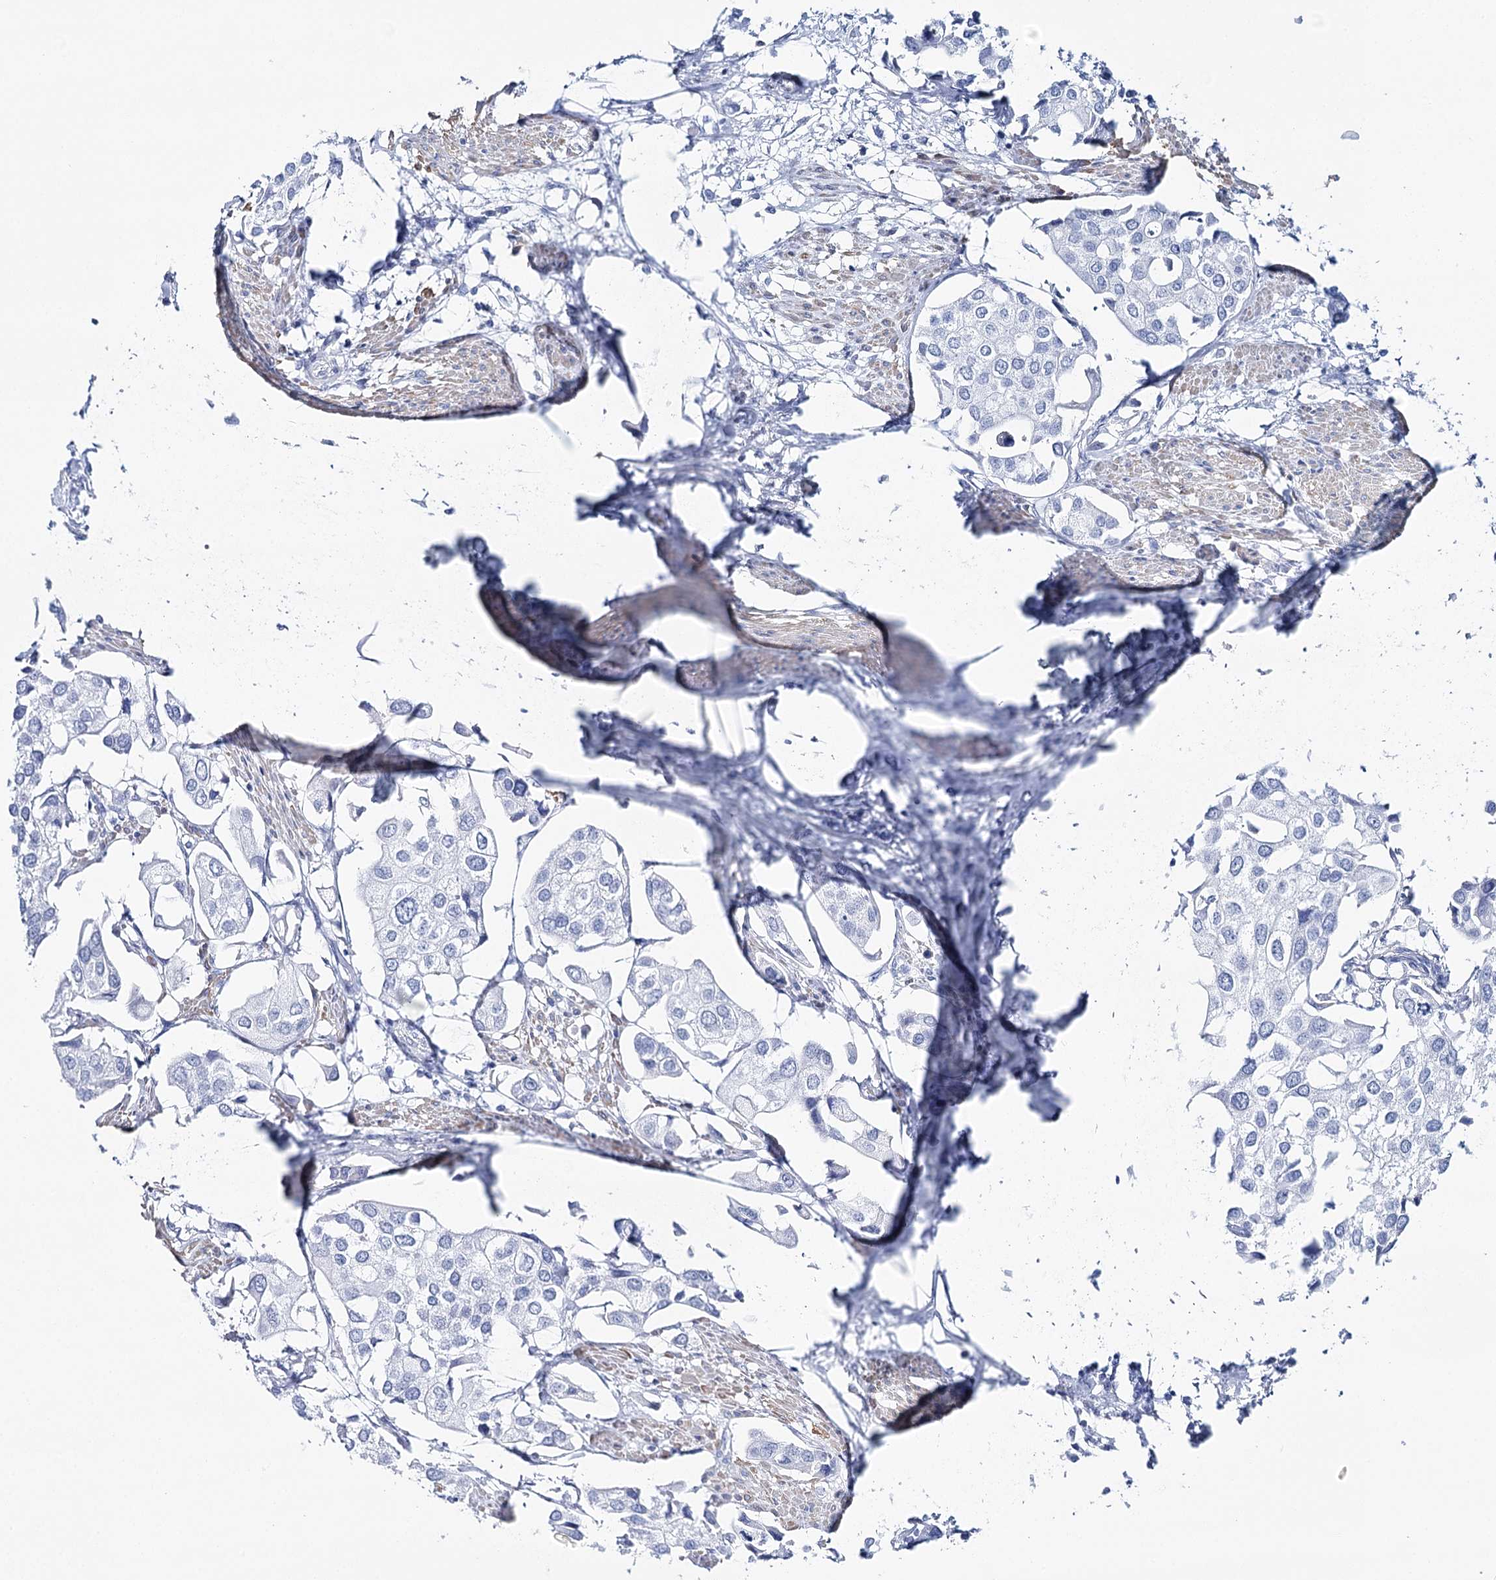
{"staining": {"intensity": "negative", "quantity": "none", "location": "none"}, "tissue": "urothelial cancer", "cell_type": "Tumor cells", "image_type": "cancer", "snomed": [{"axis": "morphology", "description": "Urothelial carcinoma, High grade"}, {"axis": "topography", "description": "Urinary bladder"}], "caption": "This micrograph is of urothelial cancer stained with immunohistochemistry to label a protein in brown with the nuclei are counter-stained blue. There is no expression in tumor cells.", "gene": "CSN3", "patient": {"sex": "male", "age": 64}}